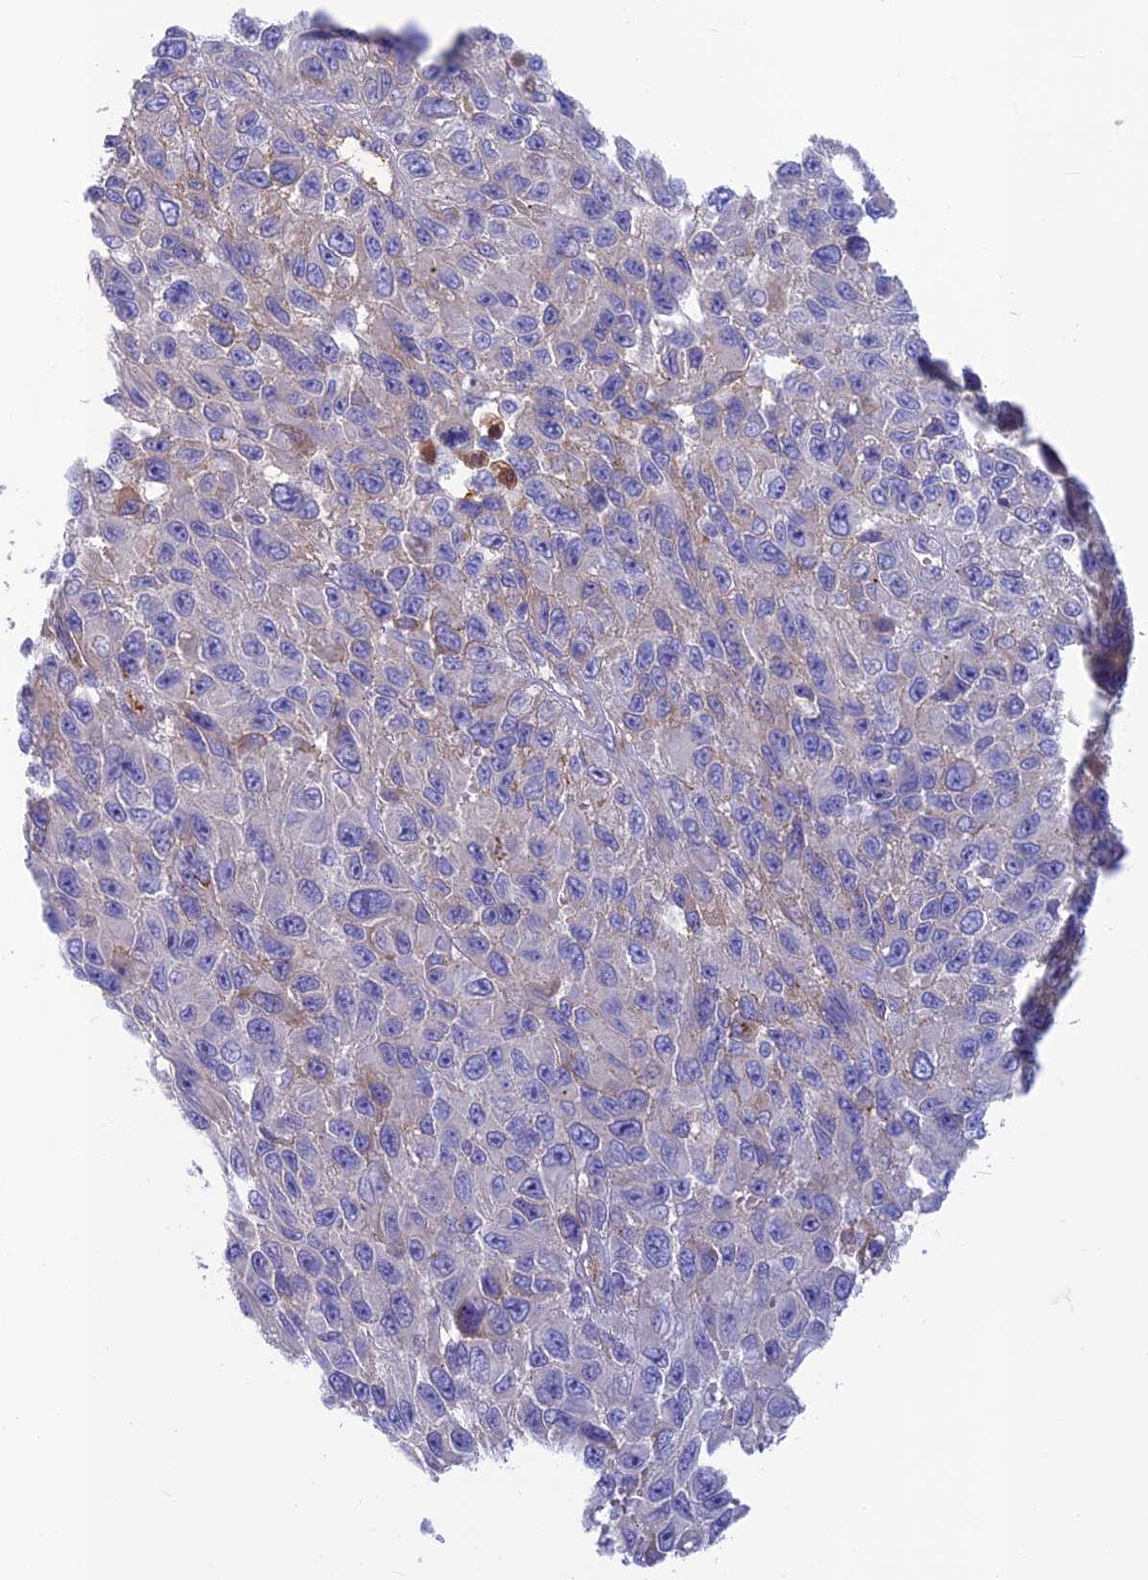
{"staining": {"intensity": "weak", "quantity": "<25%", "location": "cytoplasmic/membranous"}, "tissue": "melanoma", "cell_type": "Tumor cells", "image_type": "cancer", "snomed": [{"axis": "morphology", "description": "Normal tissue, NOS"}, {"axis": "morphology", "description": "Malignant melanoma, NOS"}, {"axis": "topography", "description": "Skin"}], "caption": "The micrograph demonstrates no staining of tumor cells in malignant melanoma. (Brightfield microscopy of DAB (3,3'-diaminobenzidine) immunohistochemistry (IHC) at high magnification).", "gene": "SNAP91", "patient": {"sex": "female", "age": 96}}